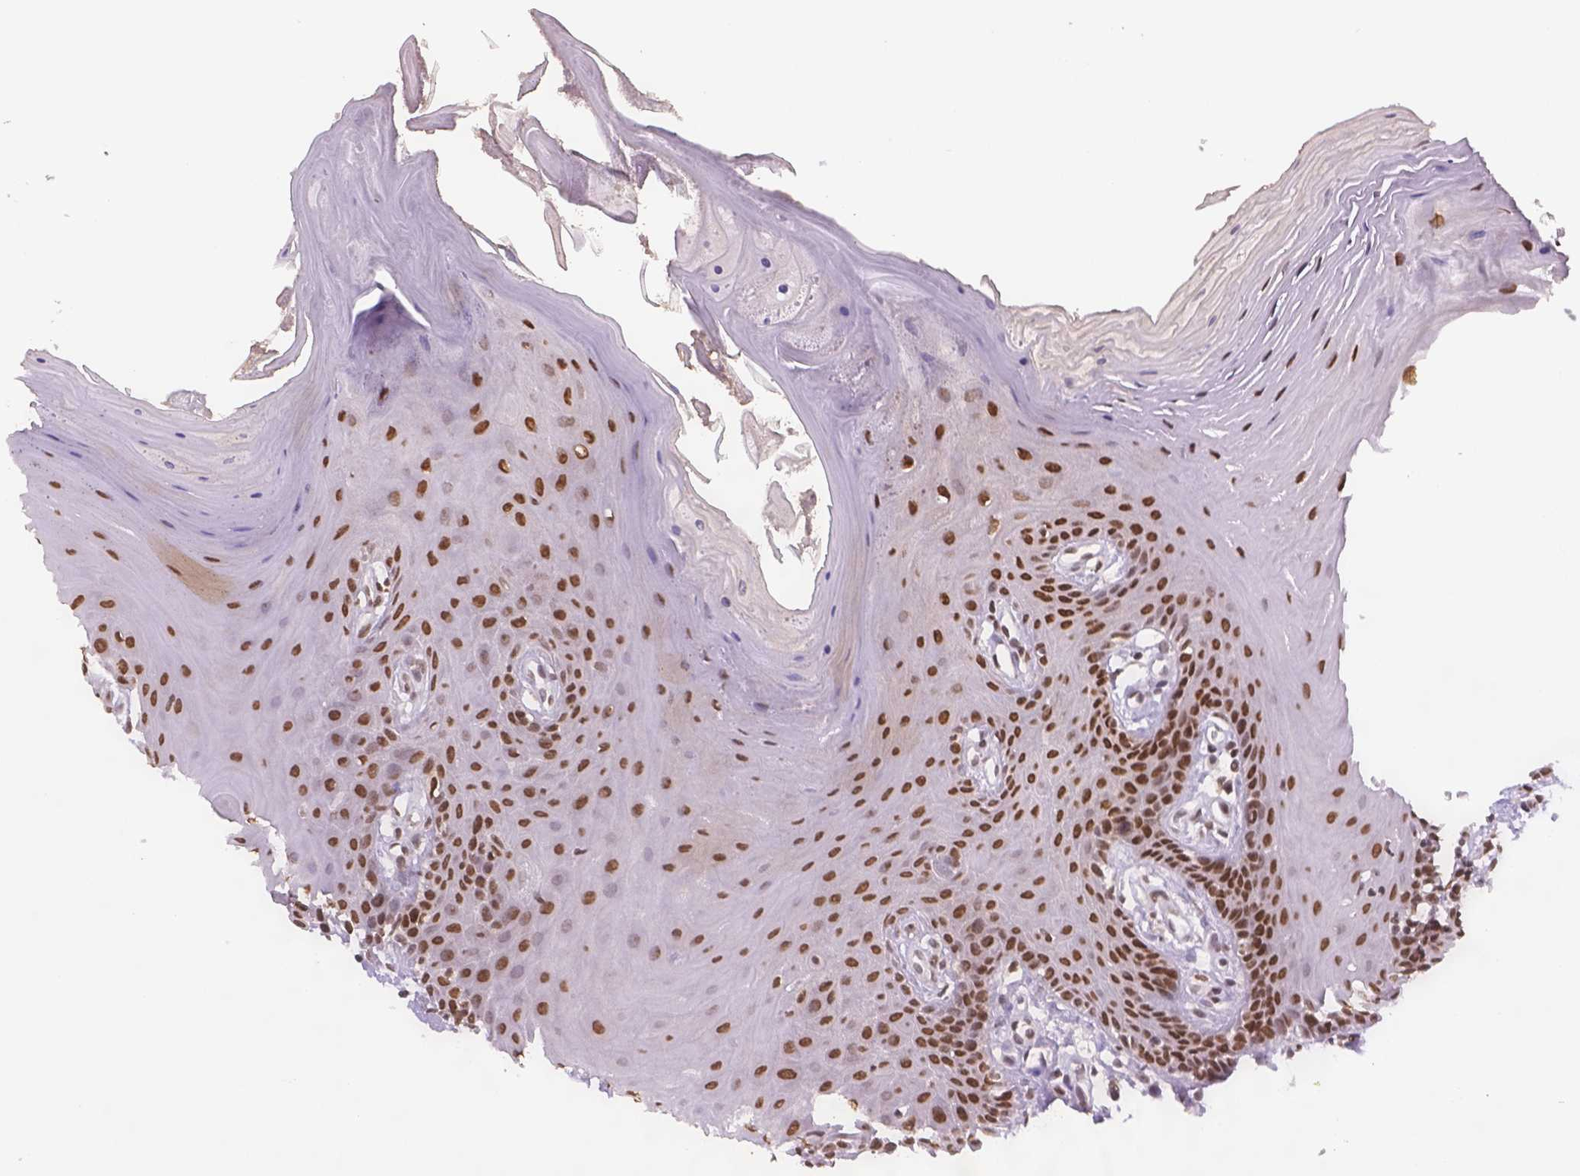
{"staining": {"intensity": "strong", "quantity": ">75%", "location": "nuclear"}, "tissue": "oral mucosa", "cell_type": "Squamous epithelial cells", "image_type": "normal", "snomed": [{"axis": "morphology", "description": "Normal tissue, NOS"}, {"axis": "morphology", "description": "Normal morphology"}, {"axis": "topography", "description": "Oral tissue"}], "caption": "Strong nuclear positivity for a protein is appreciated in about >75% of squamous epithelial cells of benign oral mucosa using IHC.", "gene": "FANCE", "patient": {"sex": "female", "age": 76}}